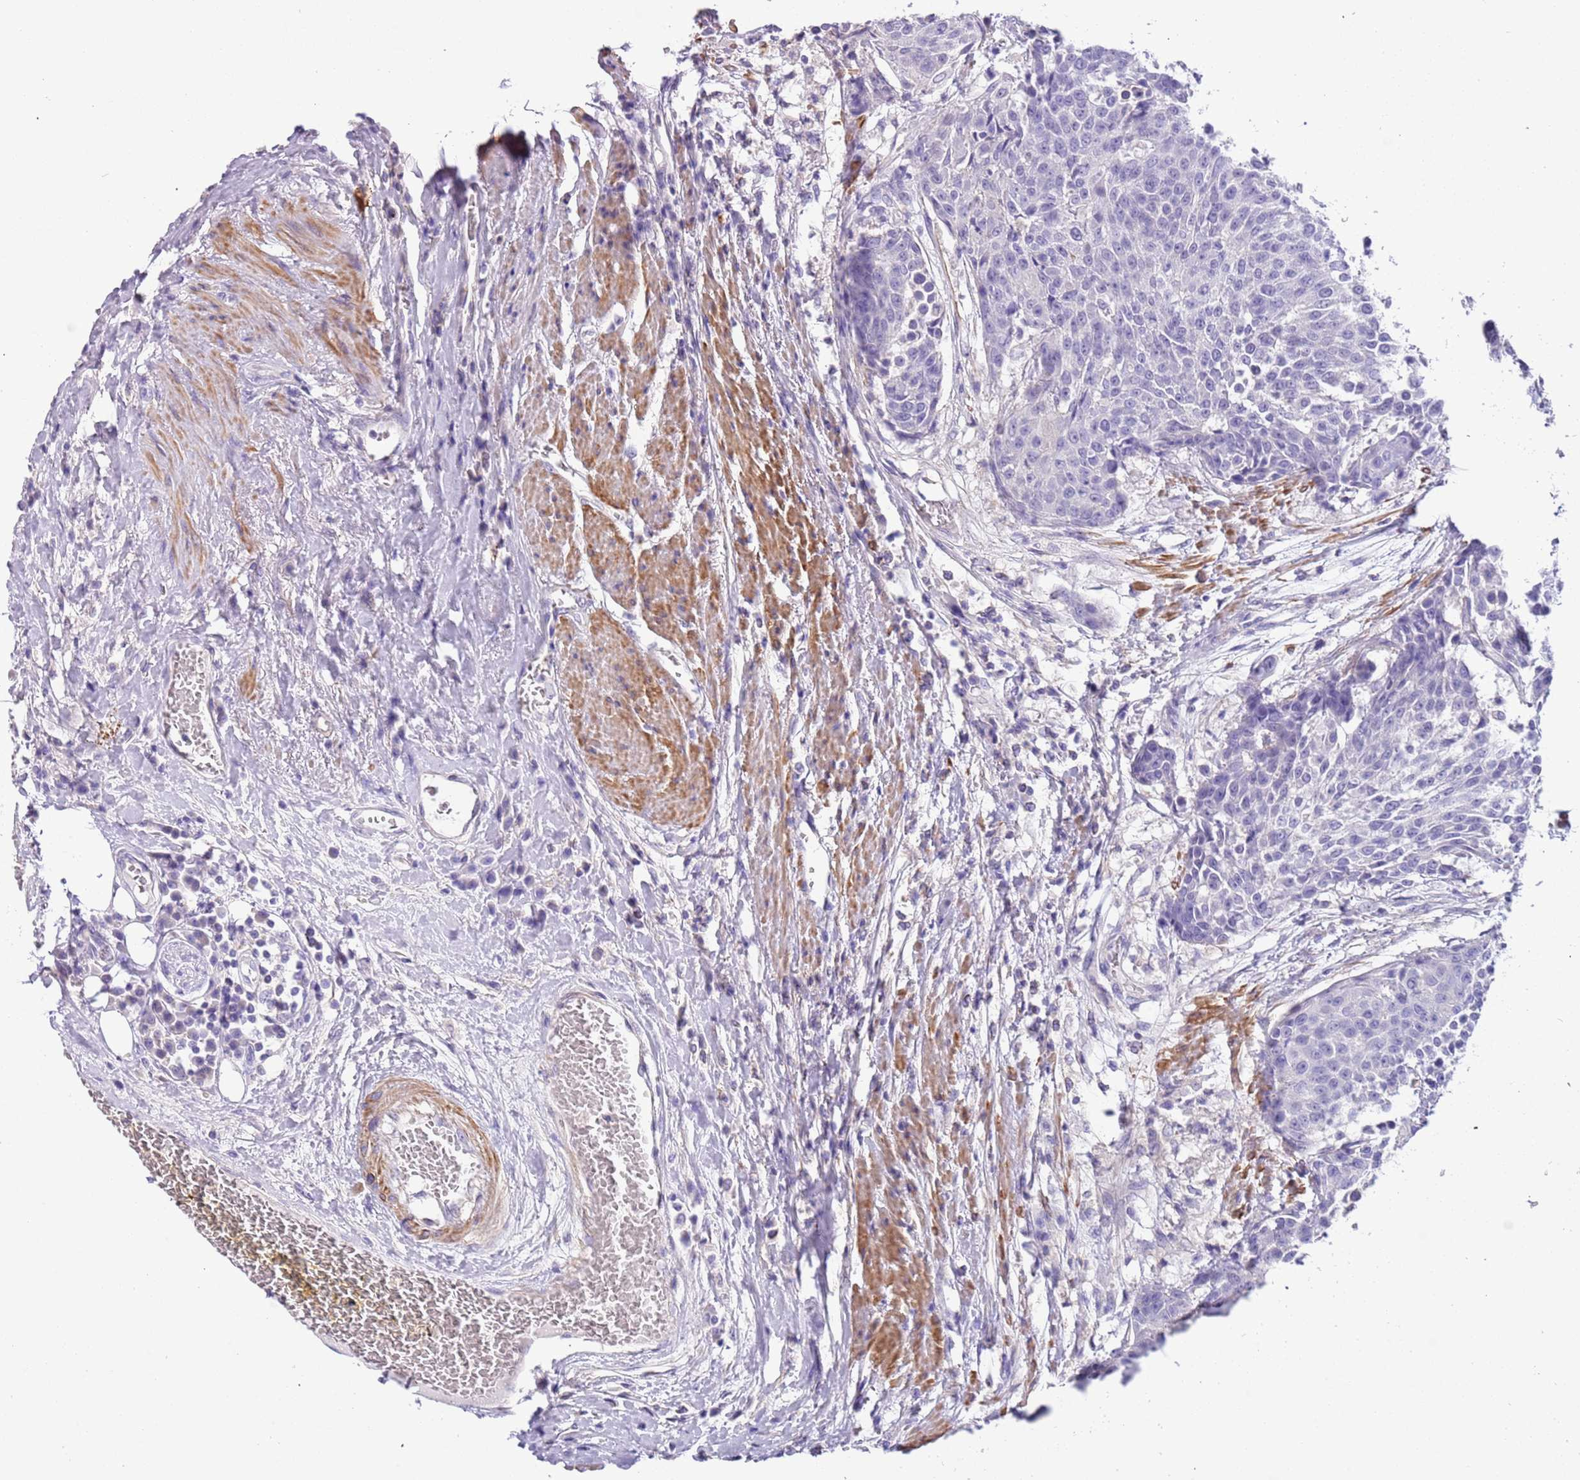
{"staining": {"intensity": "negative", "quantity": "none", "location": "none"}, "tissue": "urothelial cancer", "cell_type": "Tumor cells", "image_type": "cancer", "snomed": [{"axis": "morphology", "description": "Urothelial carcinoma, High grade"}, {"axis": "topography", "description": "Urinary bladder"}], "caption": "Immunohistochemistry micrograph of neoplastic tissue: urothelial carcinoma (high-grade) stained with DAB demonstrates no significant protein positivity in tumor cells.", "gene": "PCGF2", "patient": {"sex": "female", "age": 63}}